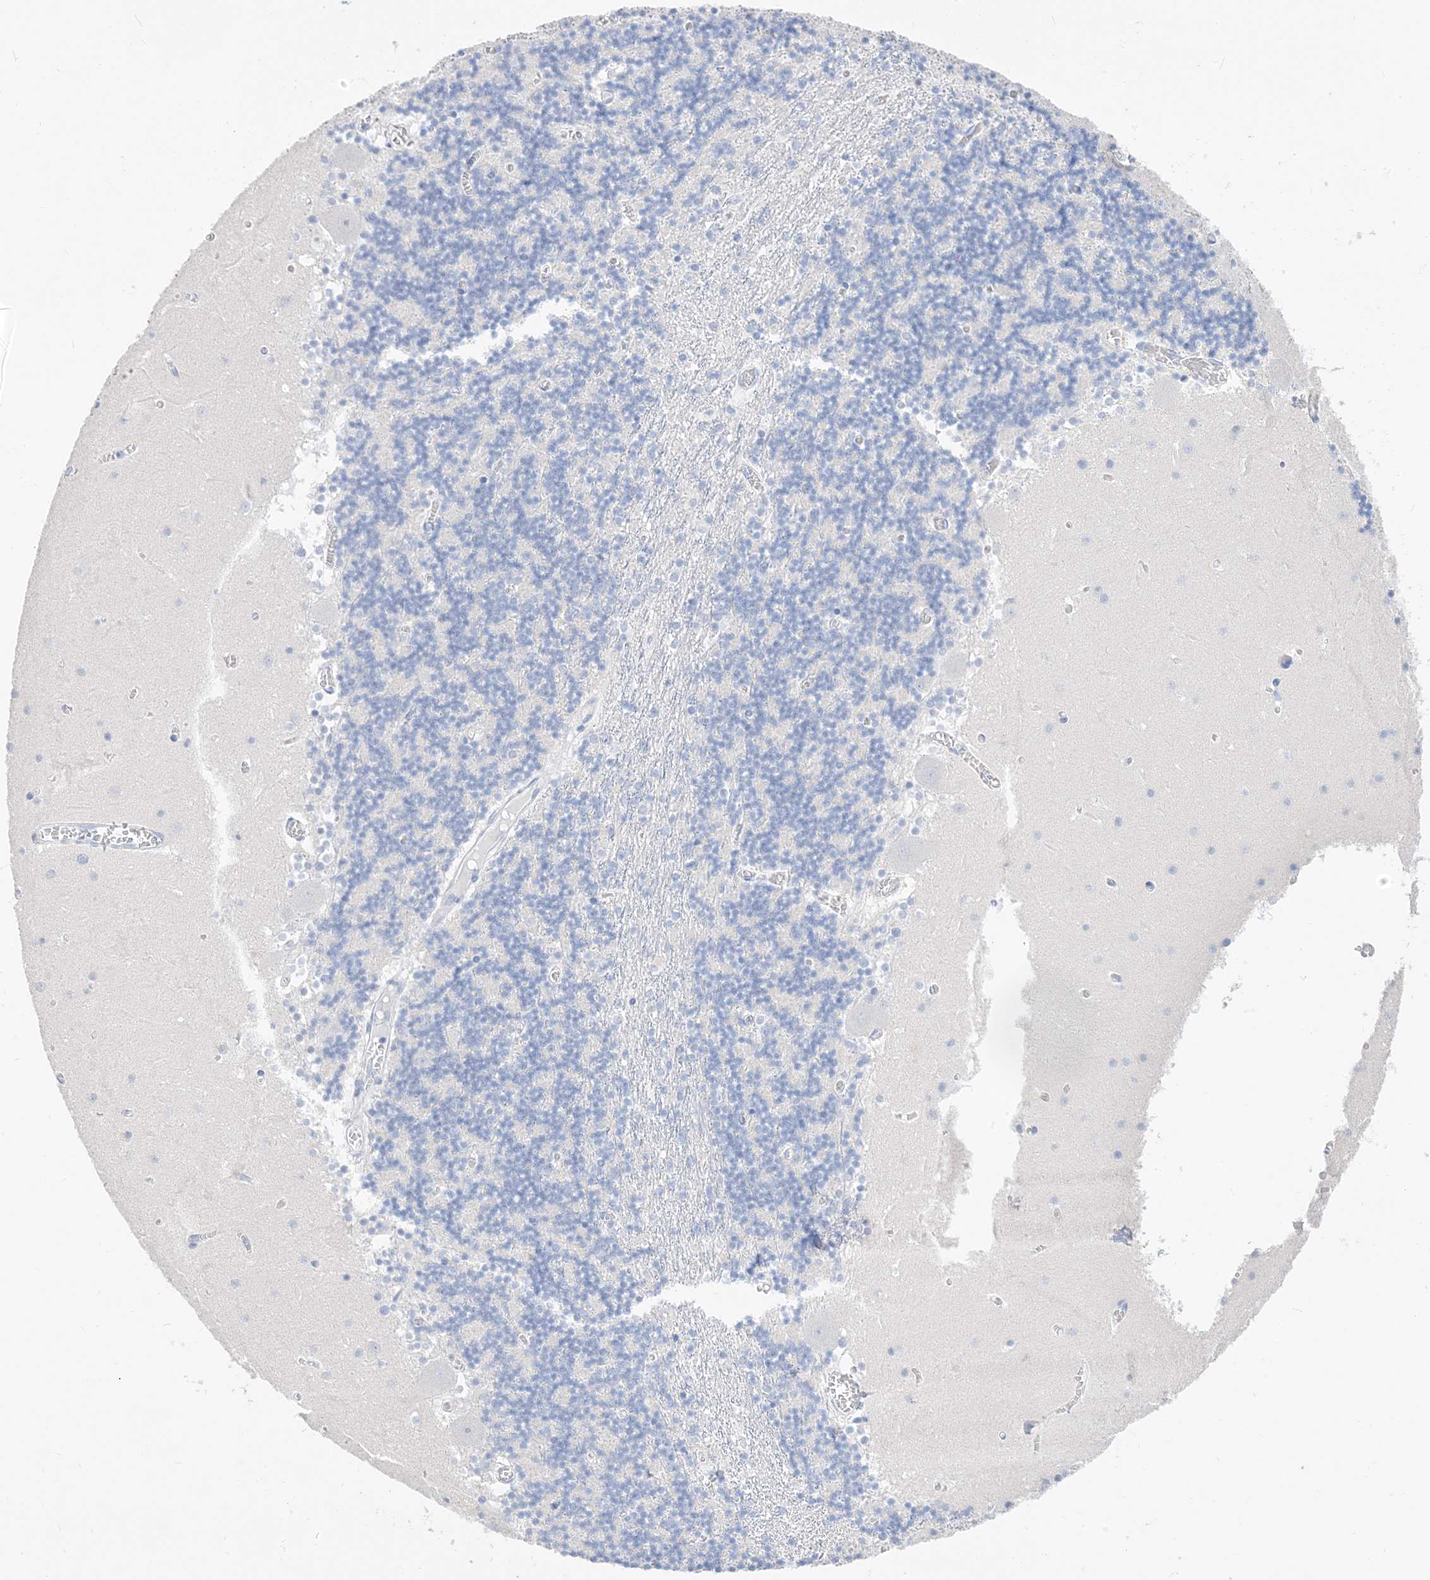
{"staining": {"intensity": "negative", "quantity": "none", "location": "none"}, "tissue": "cerebellum", "cell_type": "Cells in granular layer", "image_type": "normal", "snomed": [{"axis": "morphology", "description": "Normal tissue, NOS"}, {"axis": "topography", "description": "Cerebellum"}], "caption": "DAB immunohistochemical staining of unremarkable human cerebellum reveals no significant positivity in cells in granular layer.", "gene": "MUC17", "patient": {"sex": "female", "age": 28}}